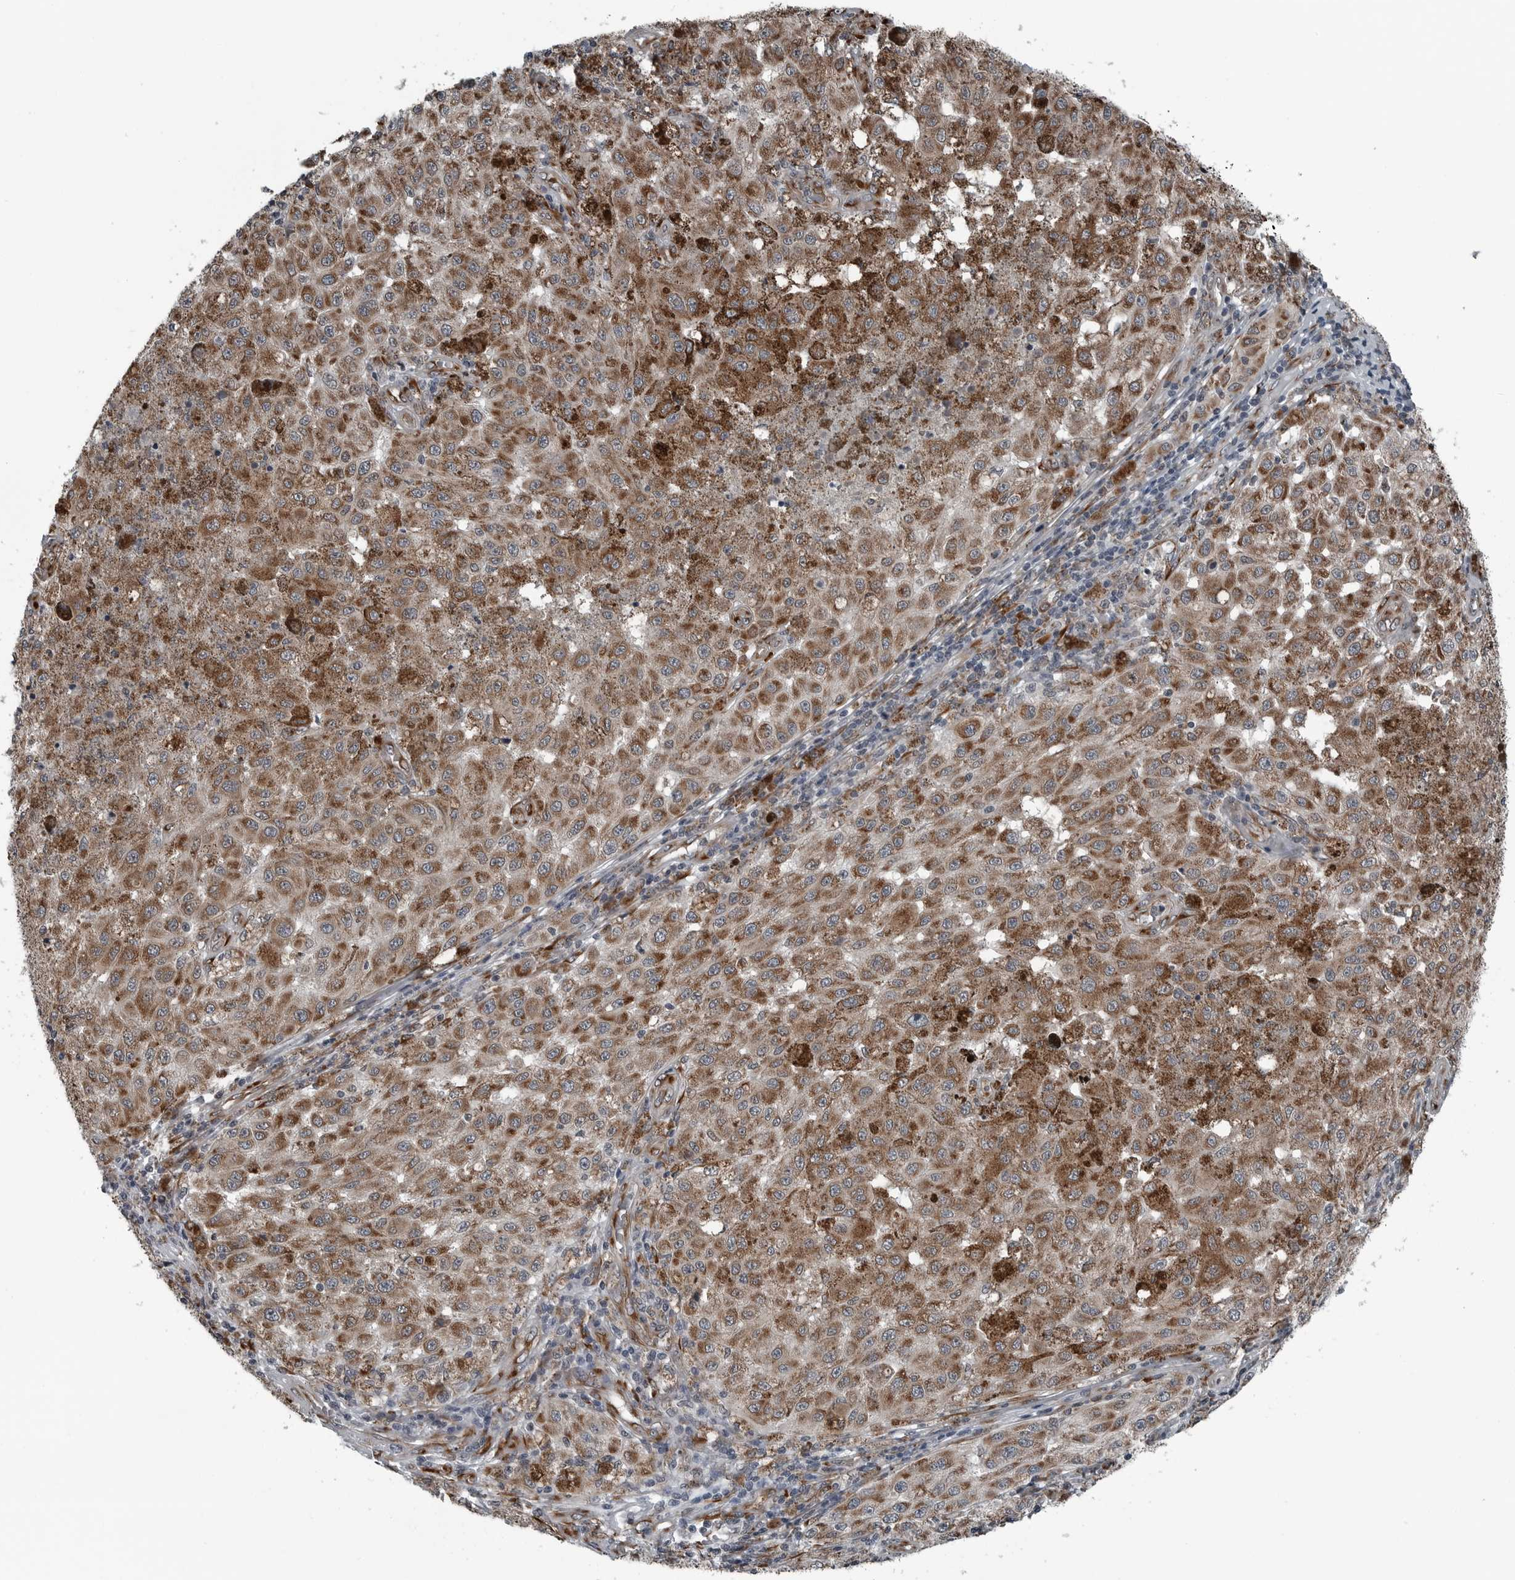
{"staining": {"intensity": "moderate", "quantity": ">75%", "location": "cytoplasmic/membranous"}, "tissue": "melanoma", "cell_type": "Tumor cells", "image_type": "cancer", "snomed": [{"axis": "morphology", "description": "Malignant melanoma, NOS"}, {"axis": "topography", "description": "Skin"}], "caption": "Immunohistochemical staining of human malignant melanoma reveals medium levels of moderate cytoplasmic/membranous protein staining in about >75% of tumor cells.", "gene": "CEP85", "patient": {"sex": "female", "age": 64}}